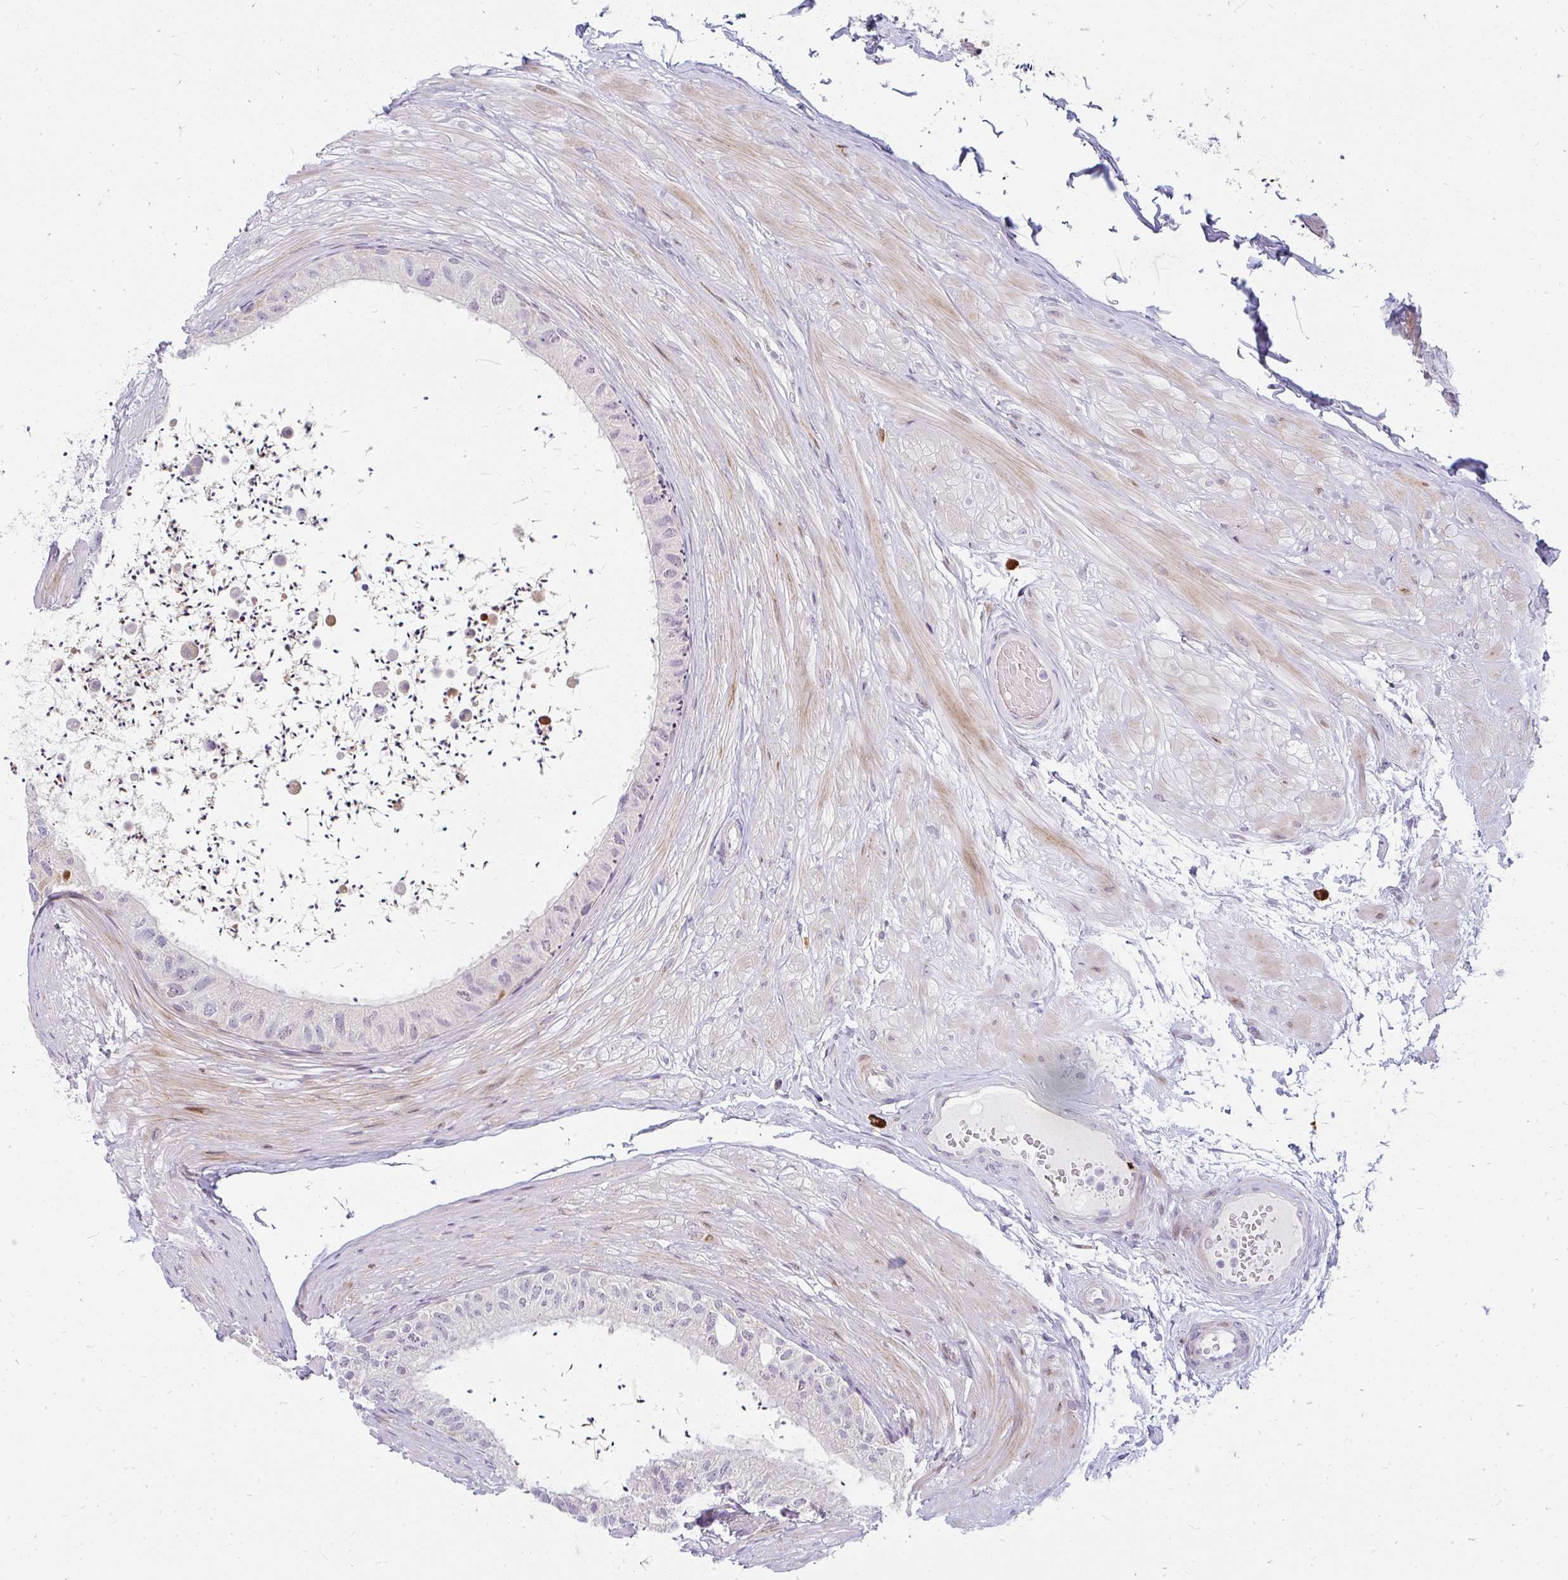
{"staining": {"intensity": "negative", "quantity": "none", "location": "none"}, "tissue": "epididymis", "cell_type": "Glandular cells", "image_type": "normal", "snomed": [{"axis": "morphology", "description": "Normal tissue, NOS"}, {"axis": "topography", "description": "Epididymis"}, {"axis": "topography", "description": "Peripheral nerve tissue"}], "caption": "An image of epididymis stained for a protein displays no brown staining in glandular cells. Nuclei are stained in blue.", "gene": "PLA2G5", "patient": {"sex": "male", "age": 32}}